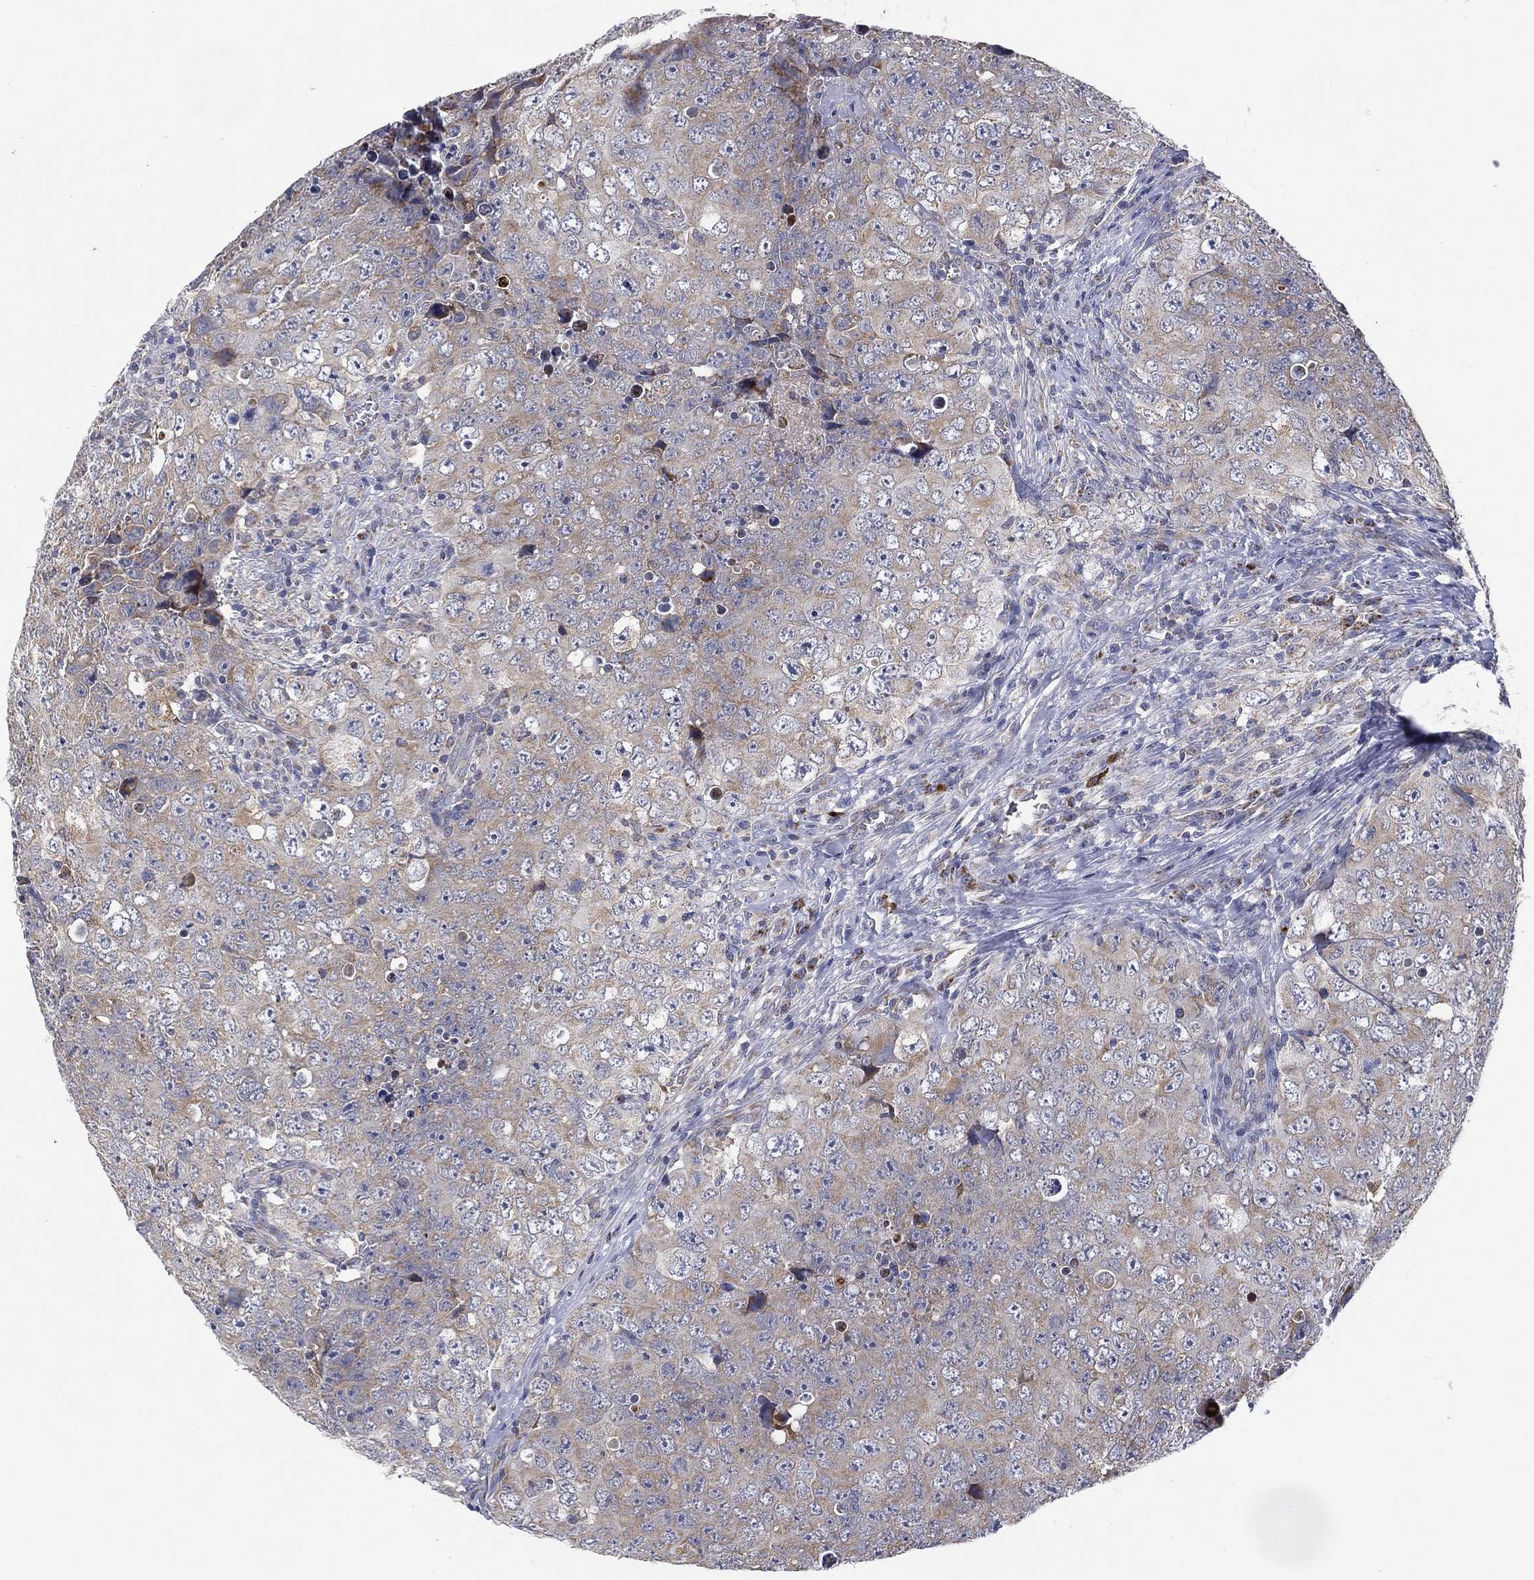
{"staining": {"intensity": "weak", "quantity": "<25%", "location": "cytoplasmic/membranous"}, "tissue": "testis cancer", "cell_type": "Tumor cells", "image_type": "cancer", "snomed": [{"axis": "morphology", "description": "Seminoma, NOS"}, {"axis": "topography", "description": "Testis"}], "caption": "IHC of testis seminoma reveals no positivity in tumor cells. (Immunohistochemistry (ihc), brightfield microscopy, high magnification).", "gene": "PPP2R5A", "patient": {"sex": "male", "age": 34}}